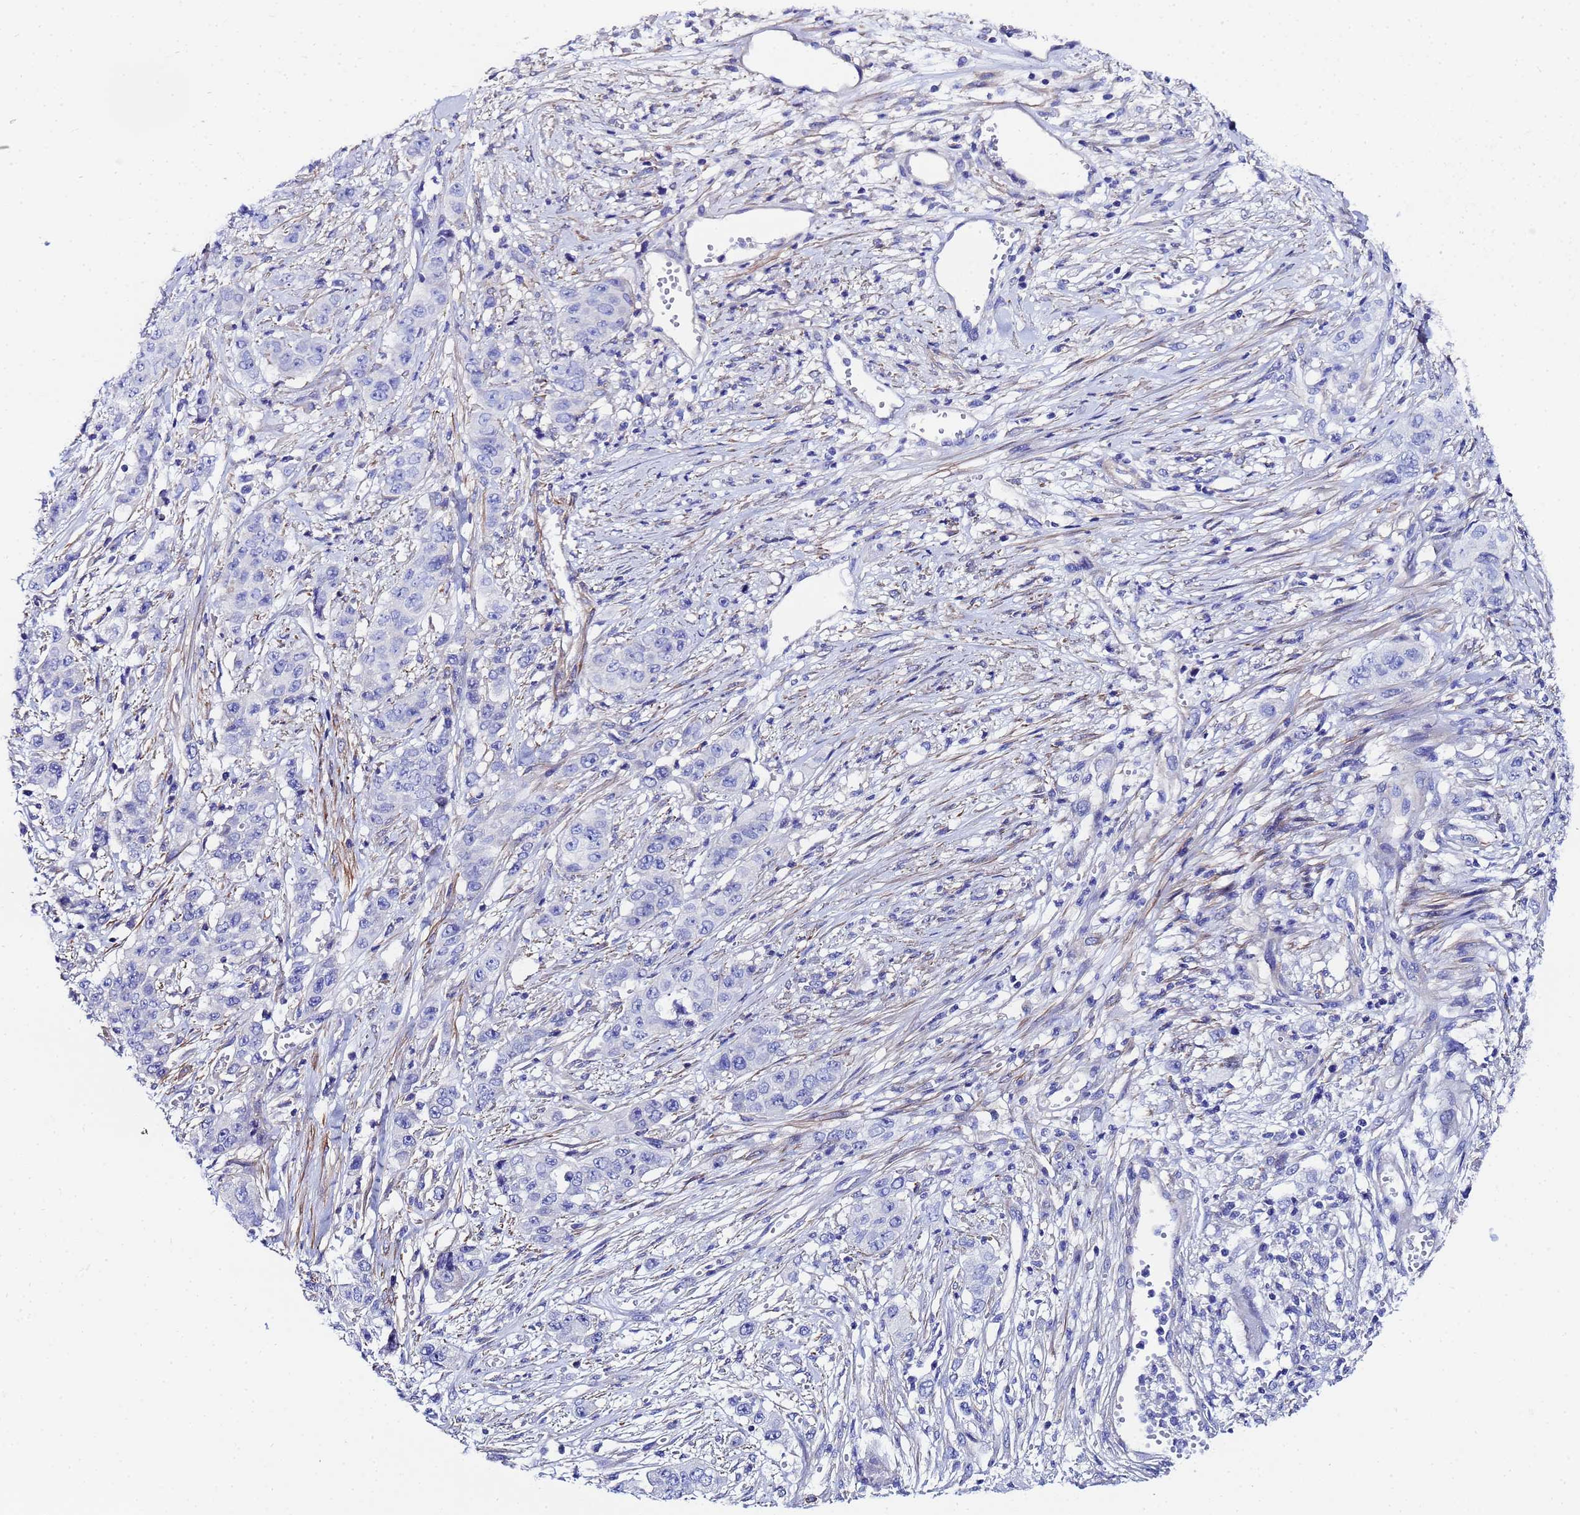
{"staining": {"intensity": "negative", "quantity": "none", "location": "none"}, "tissue": "stomach cancer", "cell_type": "Tumor cells", "image_type": "cancer", "snomed": [{"axis": "morphology", "description": "Adenocarcinoma, NOS"}, {"axis": "topography", "description": "Stomach, upper"}], "caption": "A histopathology image of stomach cancer (adenocarcinoma) stained for a protein reveals no brown staining in tumor cells.", "gene": "RAB39B", "patient": {"sex": "male", "age": 62}}